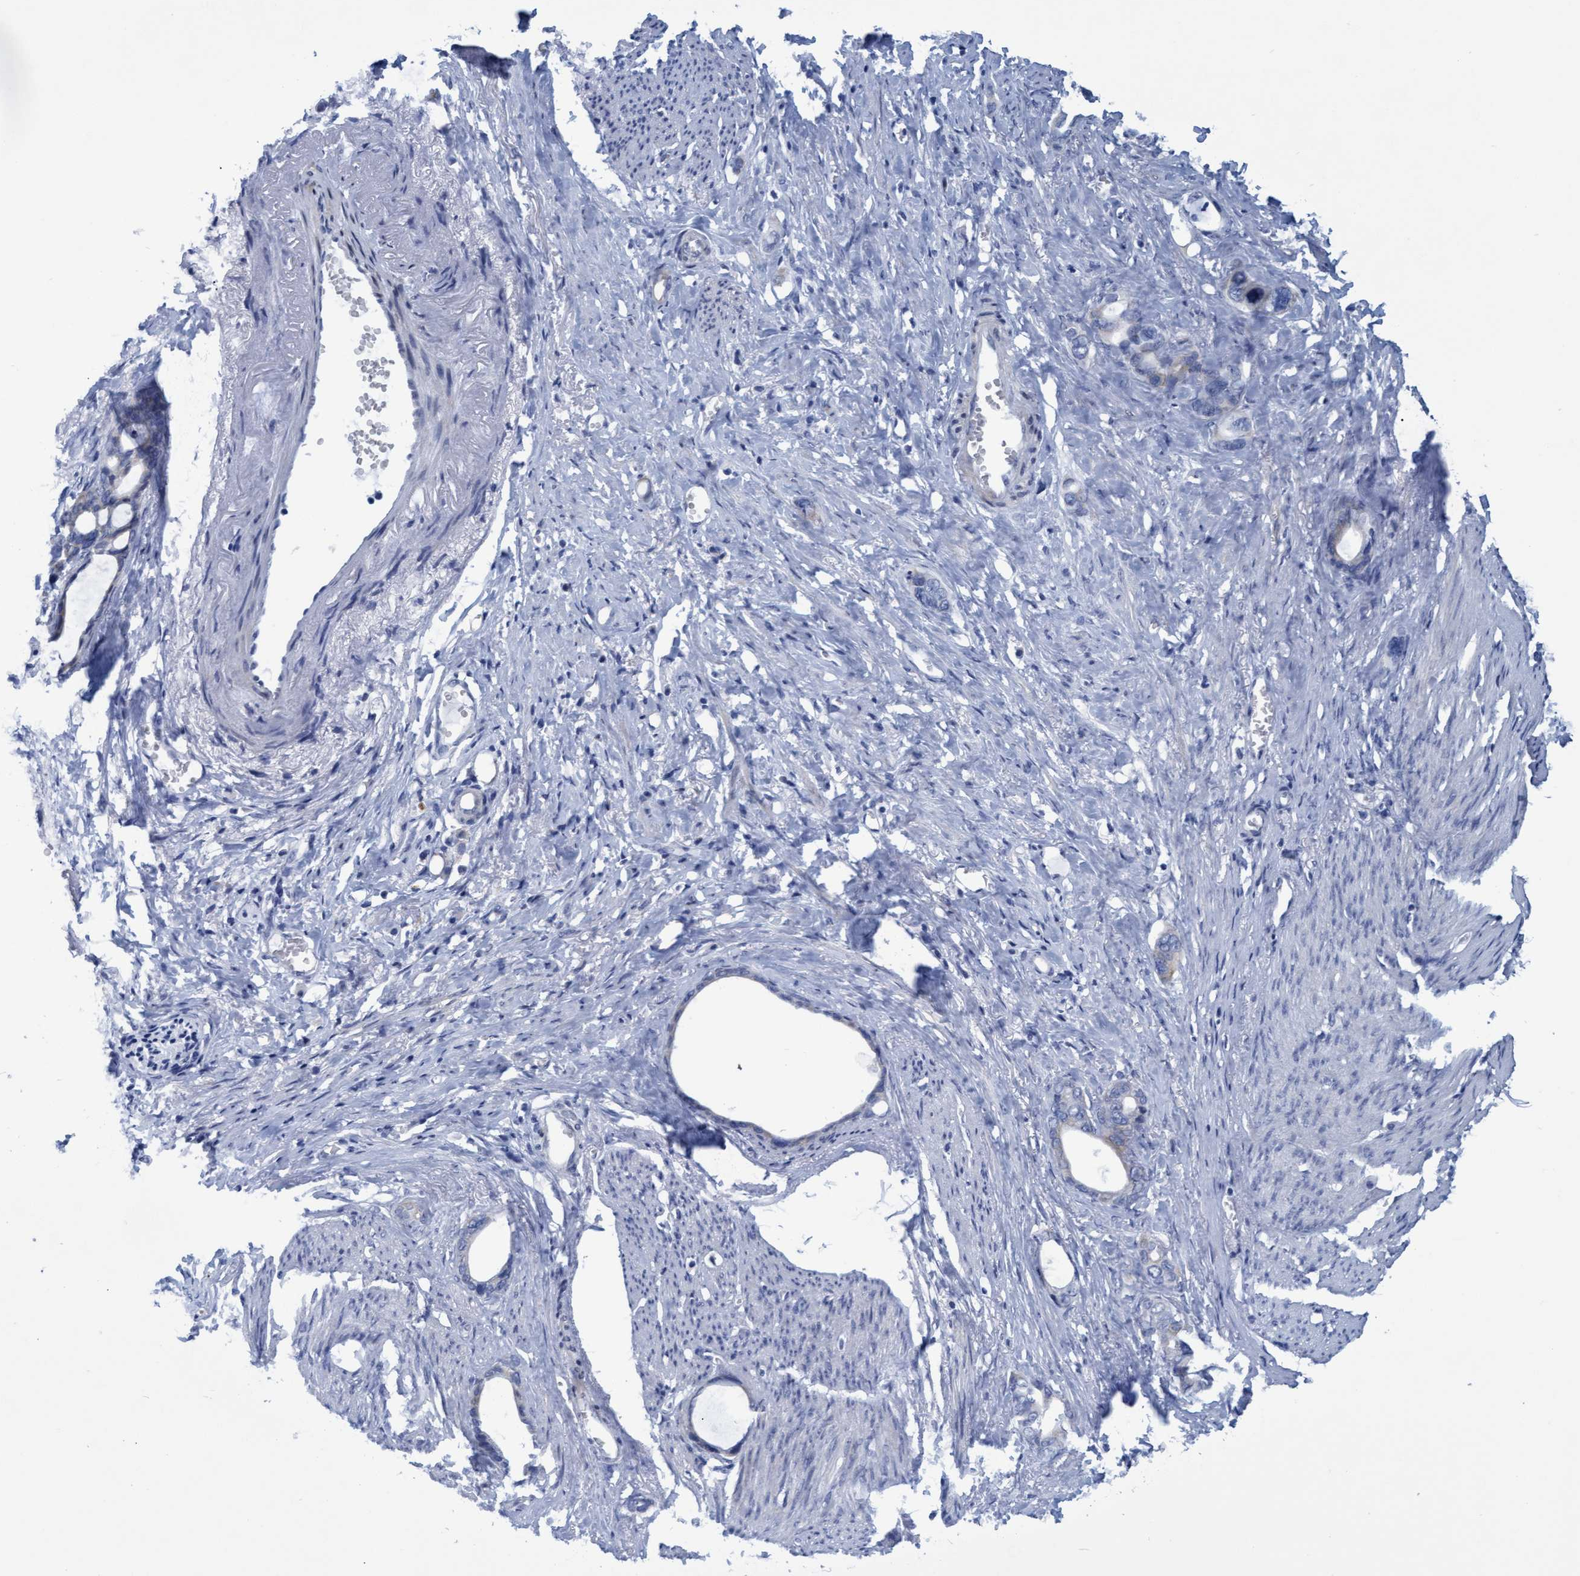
{"staining": {"intensity": "moderate", "quantity": "<25%", "location": "cytoplasmic/membranous"}, "tissue": "stomach cancer", "cell_type": "Tumor cells", "image_type": "cancer", "snomed": [{"axis": "morphology", "description": "Adenocarcinoma, NOS"}, {"axis": "topography", "description": "Stomach"}], "caption": "Immunohistochemical staining of human stomach cancer displays moderate cytoplasmic/membranous protein expression in approximately <25% of tumor cells. (Brightfield microscopy of DAB IHC at high magnification).", "gene": "SSTR3", "patient": {"sex": "female", "age": 75}}